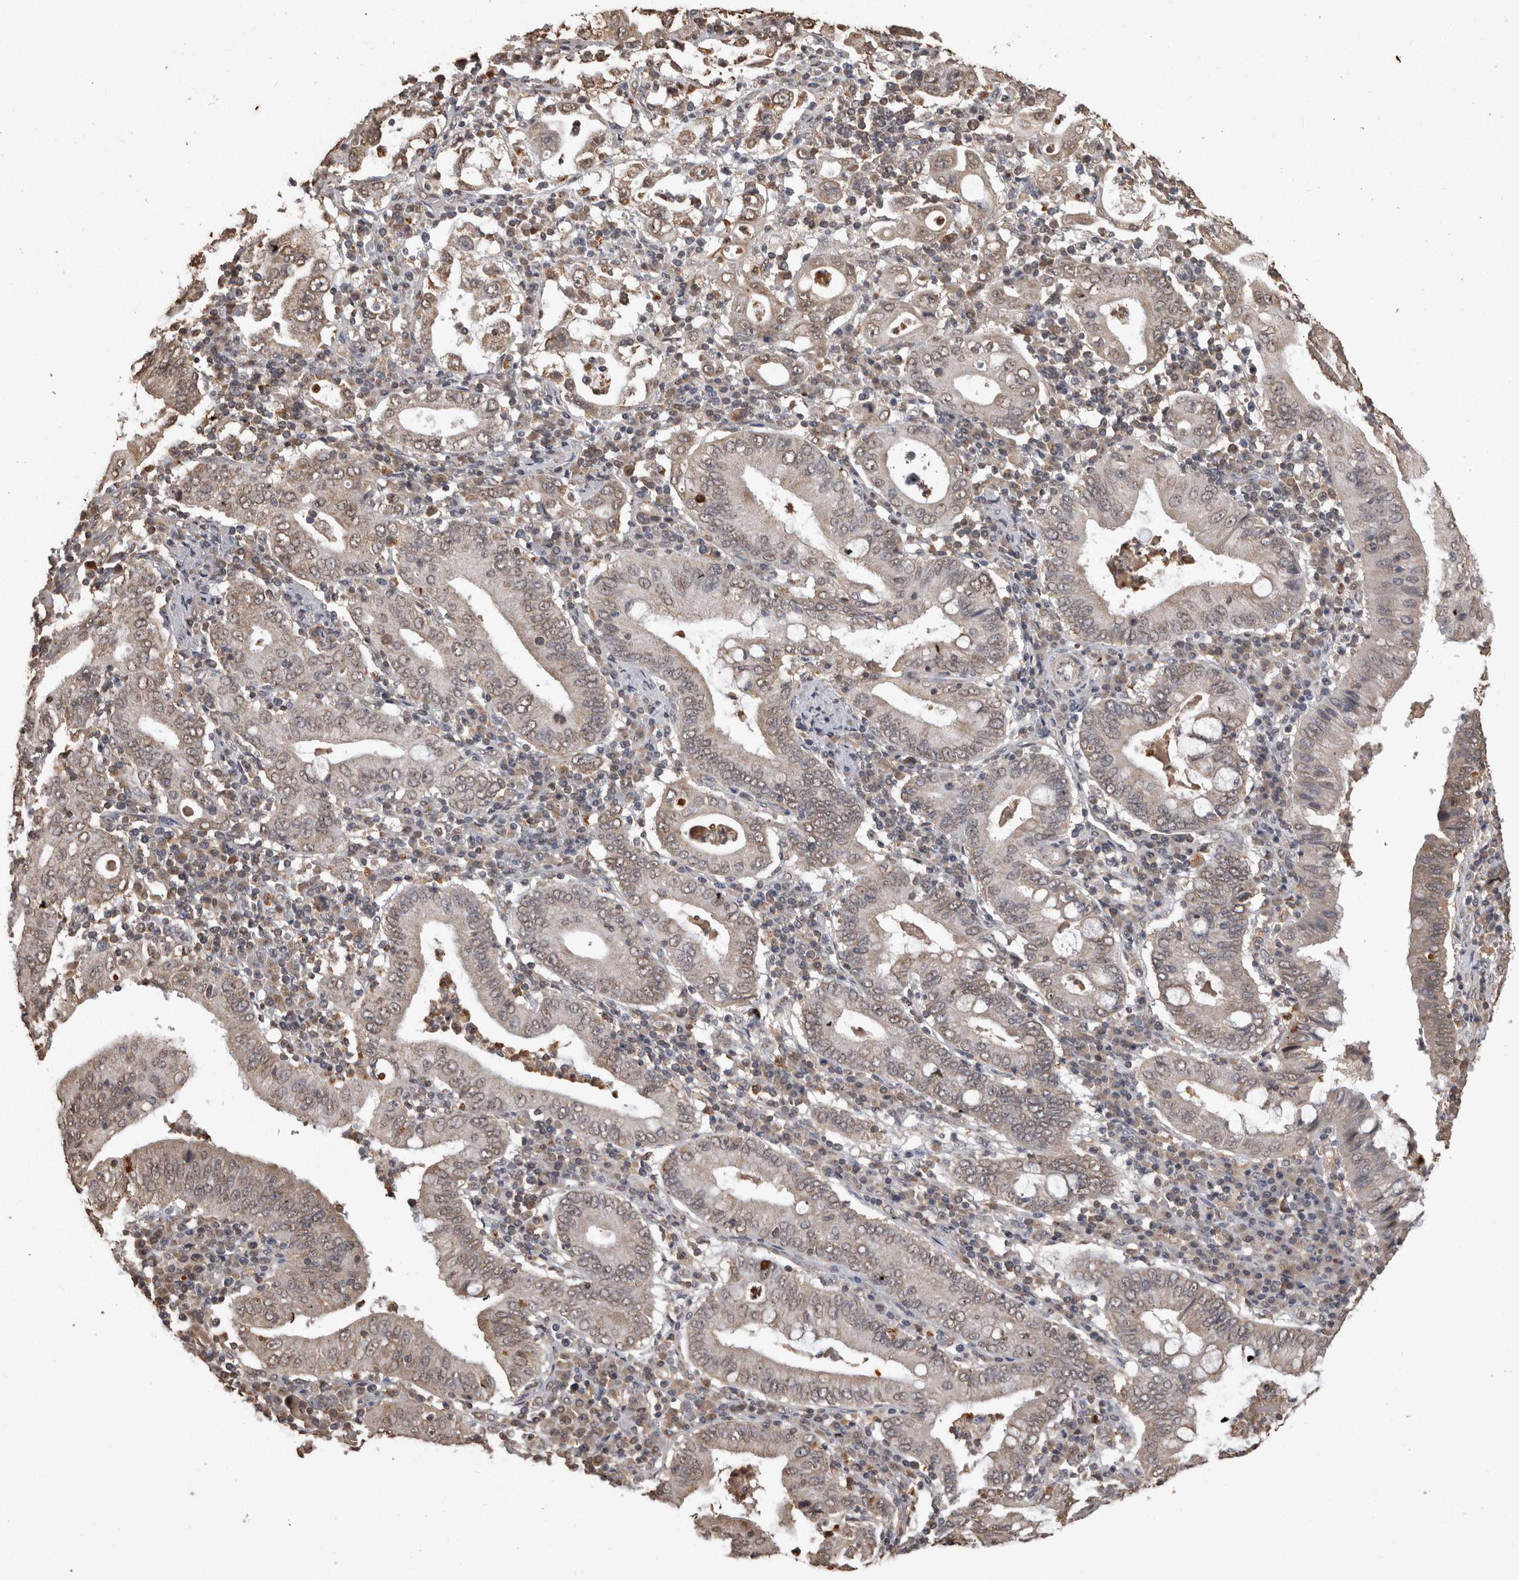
{"staining": {"intensity": "weak", "quantity": "25%-75%", "location": "cytoplasmic/membranous"}, "tissue": "stomach cancer", "cell_type": "Tumor cells", "image_type": "cancer", "snomed": [{"axis": "morphology", "description": "Normal tissue, NOS"}, {"axis": "morphology", "description": "Adenocarcinoma, NOS"}, {"axis": "topography", "description": "Esophagus"}, {"axis": "topography", "description": "Stomach, upper"}, {"axis": "topography", "description": "Peripheral nerve tissue"}], "caption": "This histopathology image exhibits immunohistochemistry (IHC) staining of stomach cancer, with low weak cytoplasmic/membranous expression in approximately 25%-75% of tumor cells.", "gene": "SOCS5", "patient": {"sex": "male", "age": 62}}